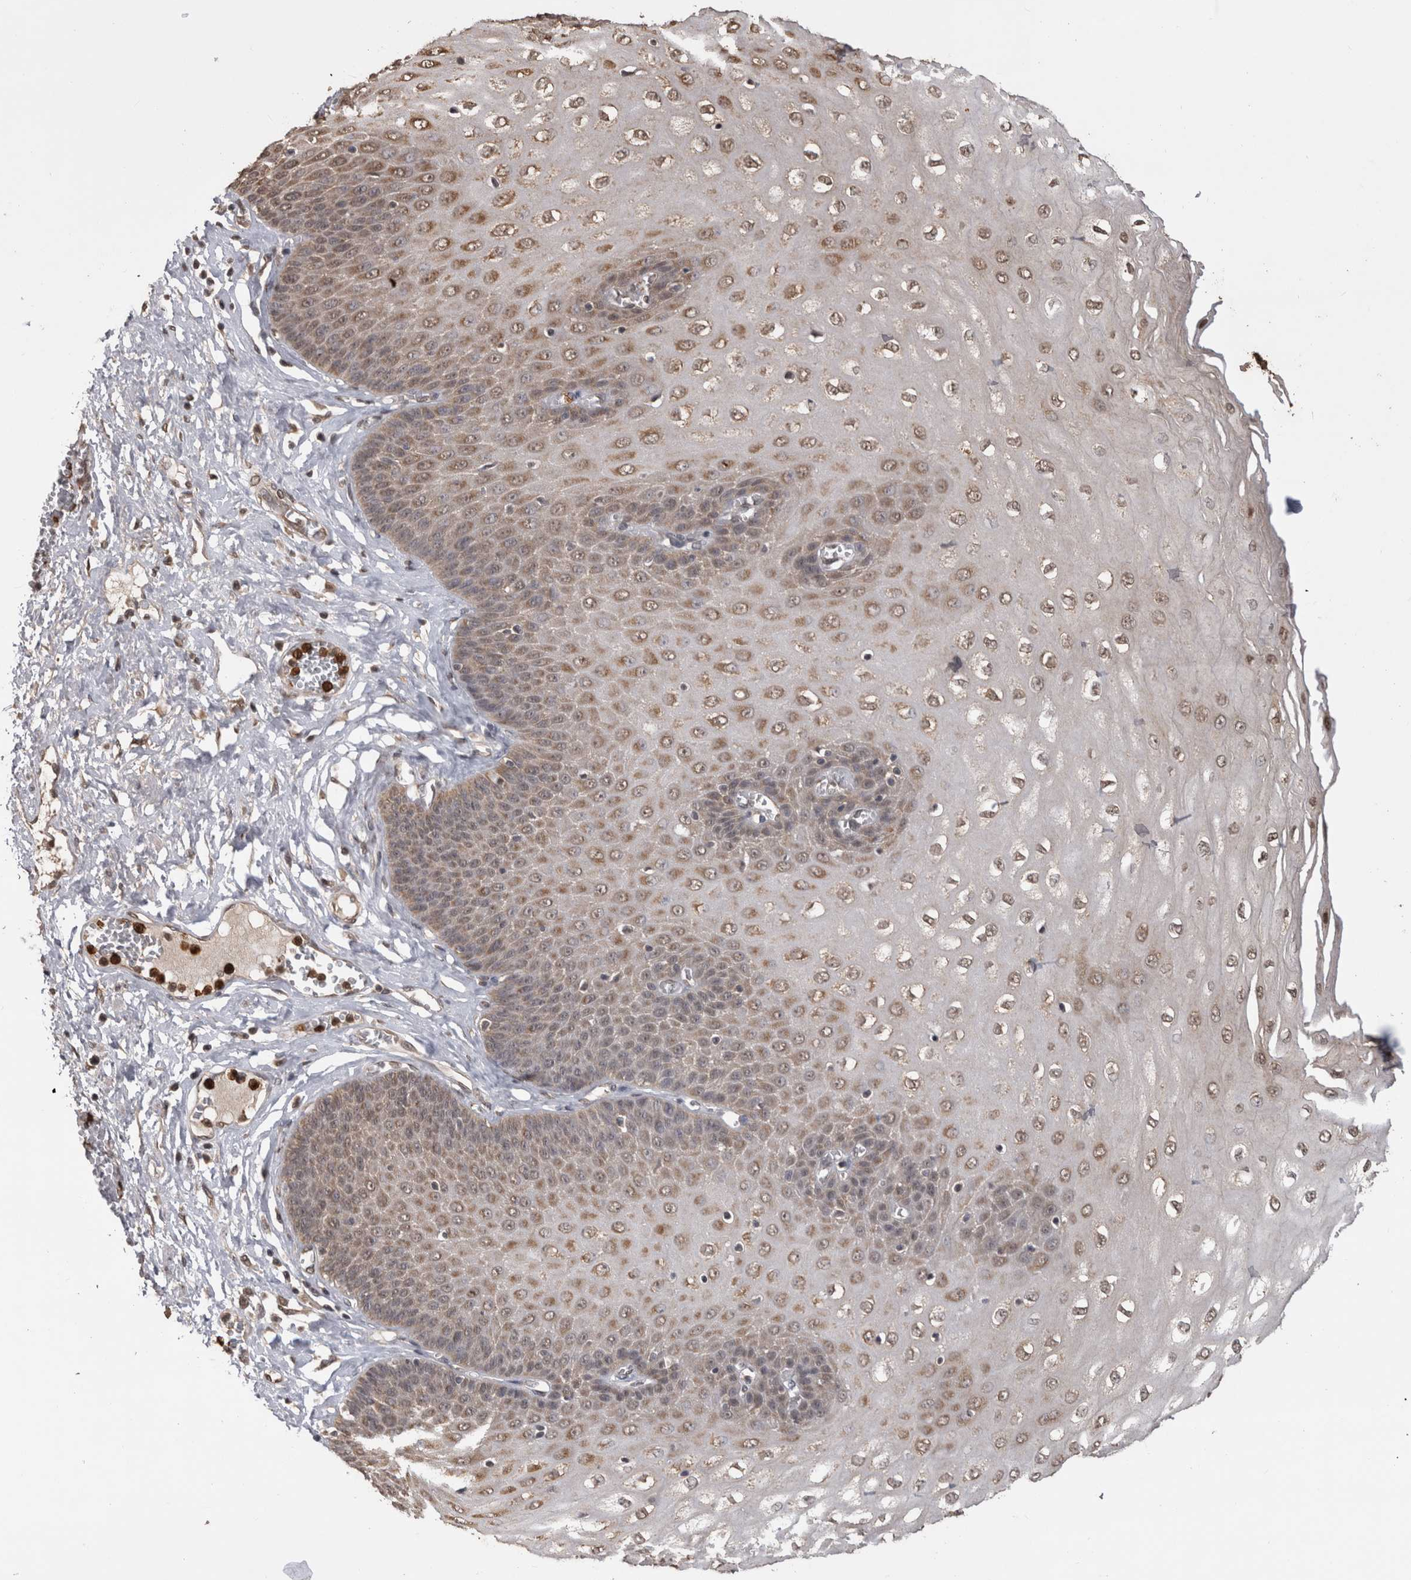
{"staining": {"intensity": "moderate", "quantity": ">75%", "location": "cytoplasmic/membranous,nuclear"}, "tissue": "esophagus", "cell_type": "Squamous epithelial cells", "image_type": "normal", "snomed": [{"axis": "morphology", "description": "Normal tissue, NOS"}, {"axis": "topography", "description": "Esophagus"}], "caption": "Protein positivity by immunohistochemistry (IHC) reveals moderate cytoplasmic/membranous,nuclear expression in approximately >75% of squamous epithelial cells in unremarkable esophagus.", "gene": "PAK4", "patient": {"sex": "male", "age": 60}}